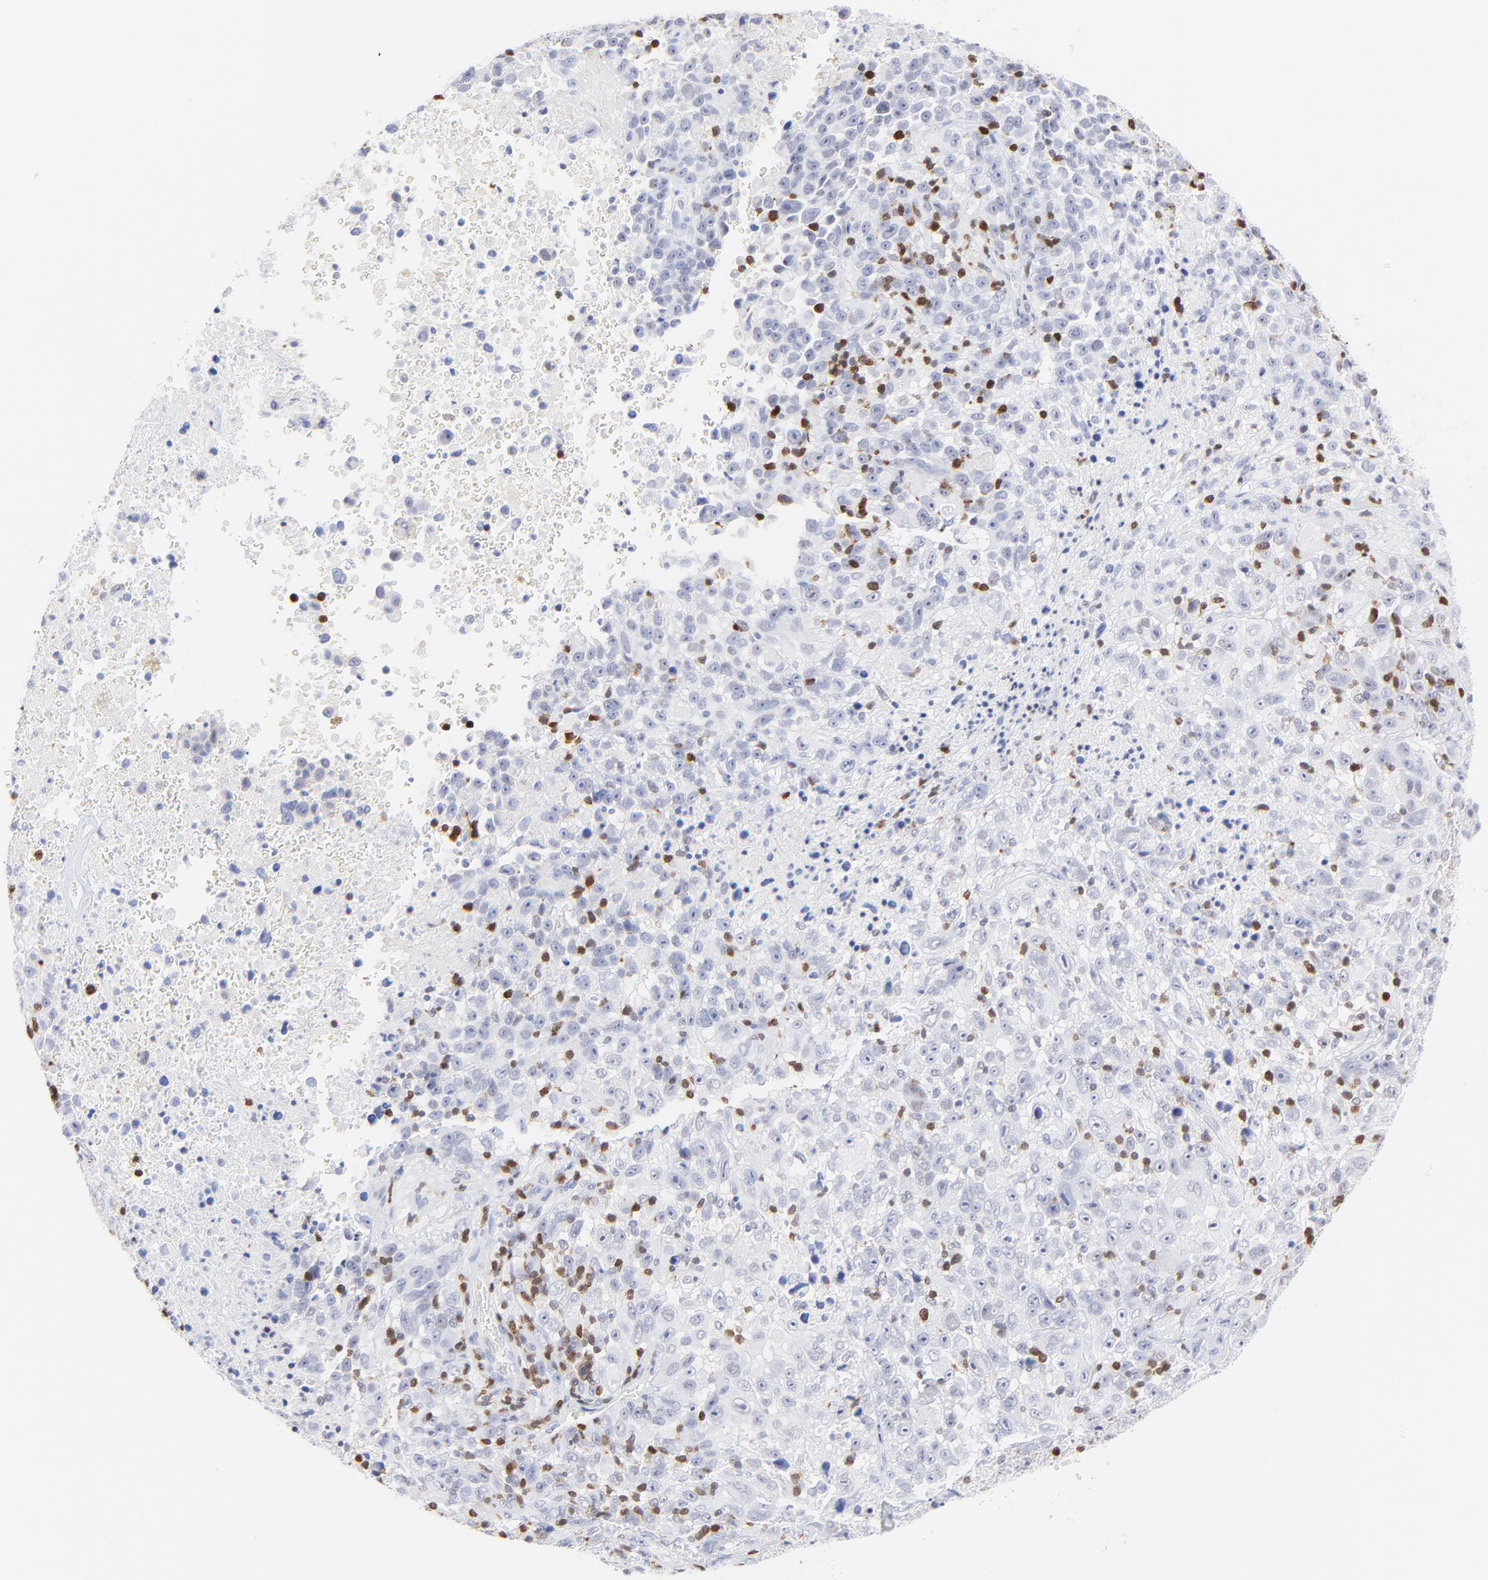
{"staining": {"intensity": "weak", "quantity": "<25%", "location": "cytoplasmic/membranous"}, "tissue": "melanoma", "cell_type": "Tumor cells", "image_type": "cancer", "snomed": [{"axis": "morphology", "description": "Malignant melanoma, Metastatic site"}, {"axis": "topography", "description": "Cerebral cortex"}], "caption": "There is no significant expression in tumor cells of melanoma. (Stains: DAB immunohistochemistry (IHC) with hematoxylin counter stain, Microscopy: brightfield microscopy at high magnification).", "gene": "ZAP70", "patient": {"sex": "female", "age": 52}}